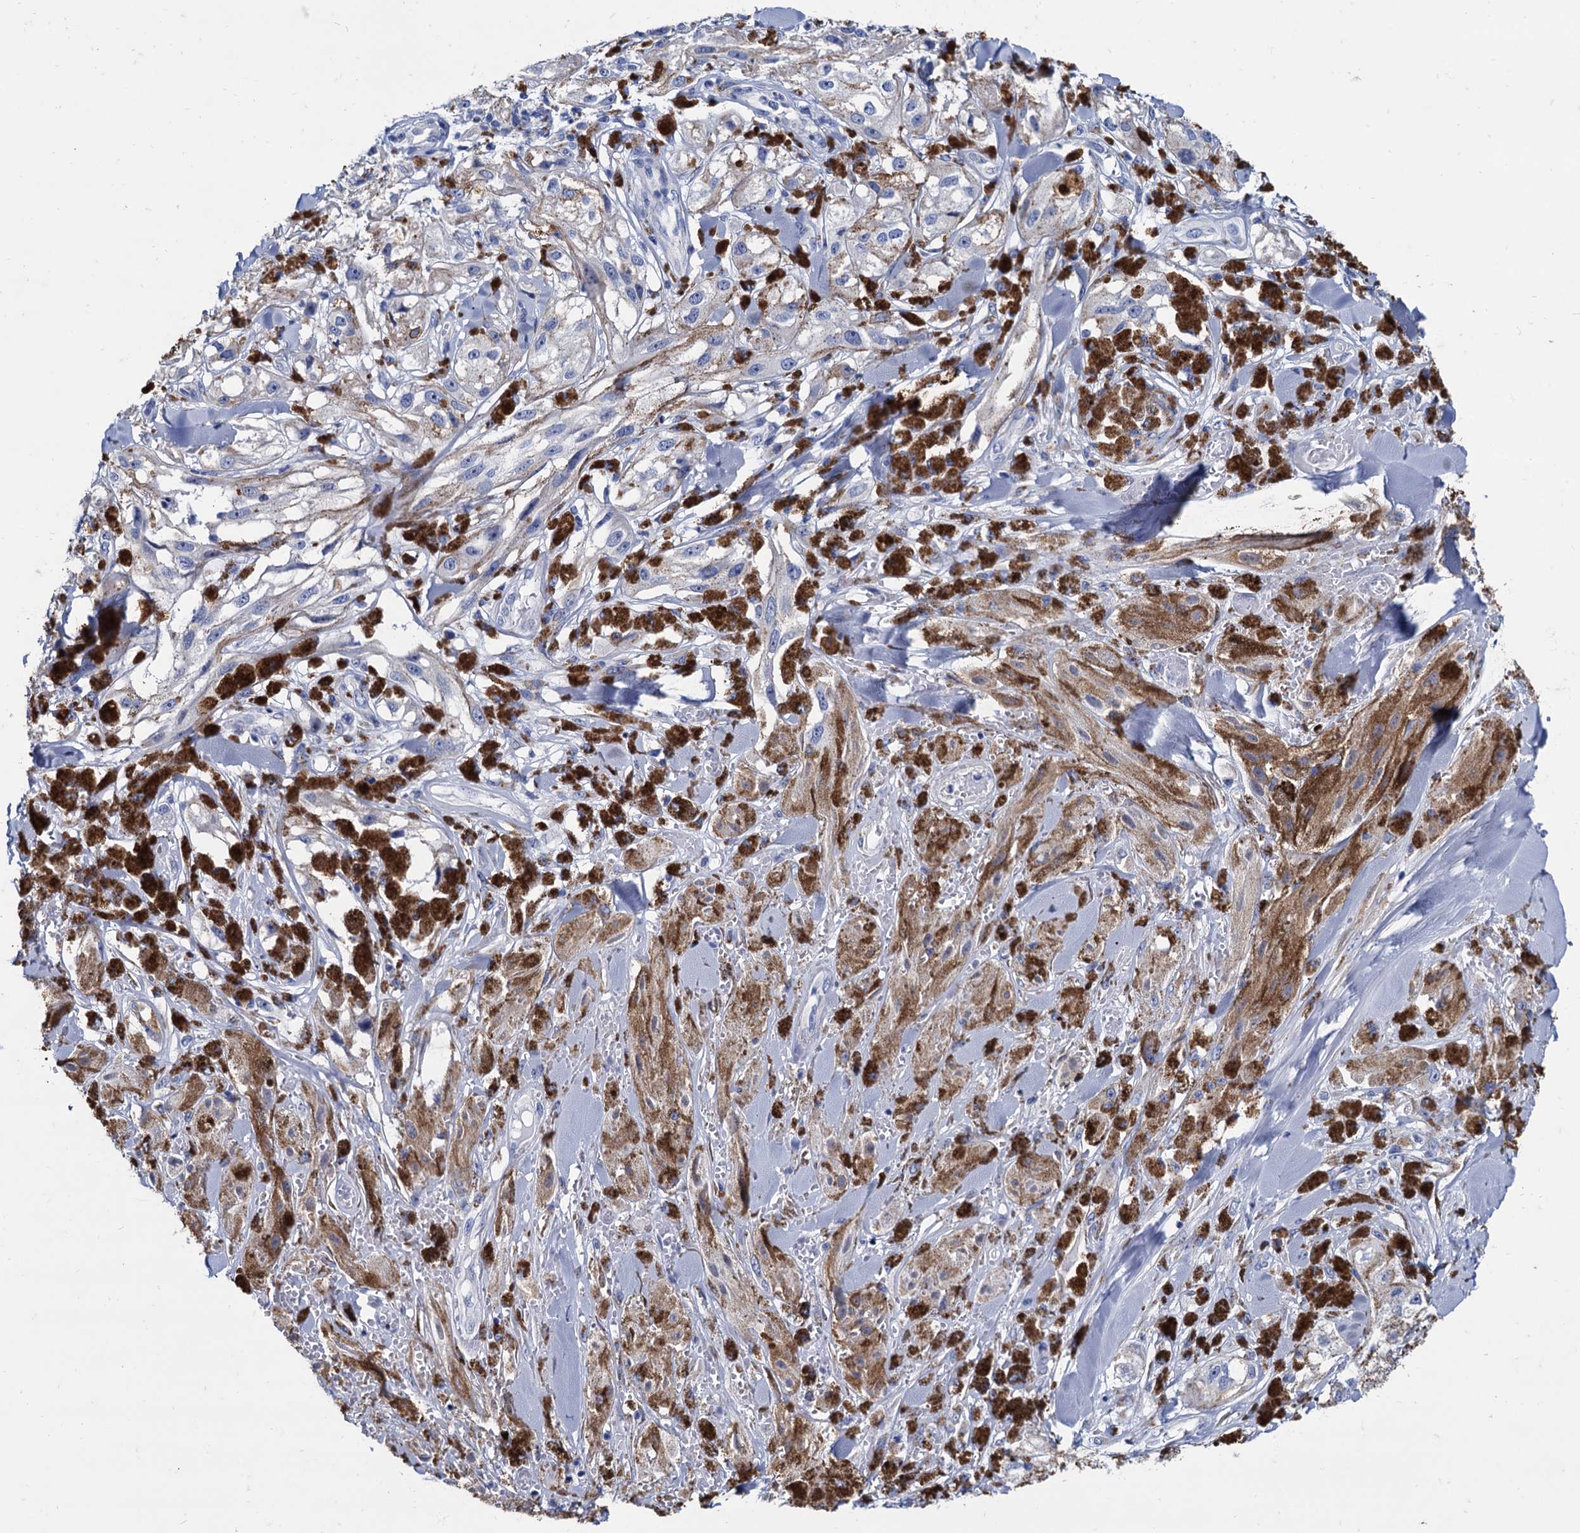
{"staining": {"intensity": "negative", "quantity": "none", "location": "none"}, "tissue": "melanoma", "cell_type": "Tumor cells", "image_type": "cancer", "snomed": [{"axis": "morphology", "description": "Malignant melanoma, NOS"}, {"axis": "topography", "description": "Skin"}], "caption": "This image is of malignant melanoma stained with immunohistochemistry (IHC) to label a protein in brown with the nuclei are counter-stained blue. There is no staining in tumor cells.", "gene": "FOXR2", "patient": {"sex": "male", "age": 88}}